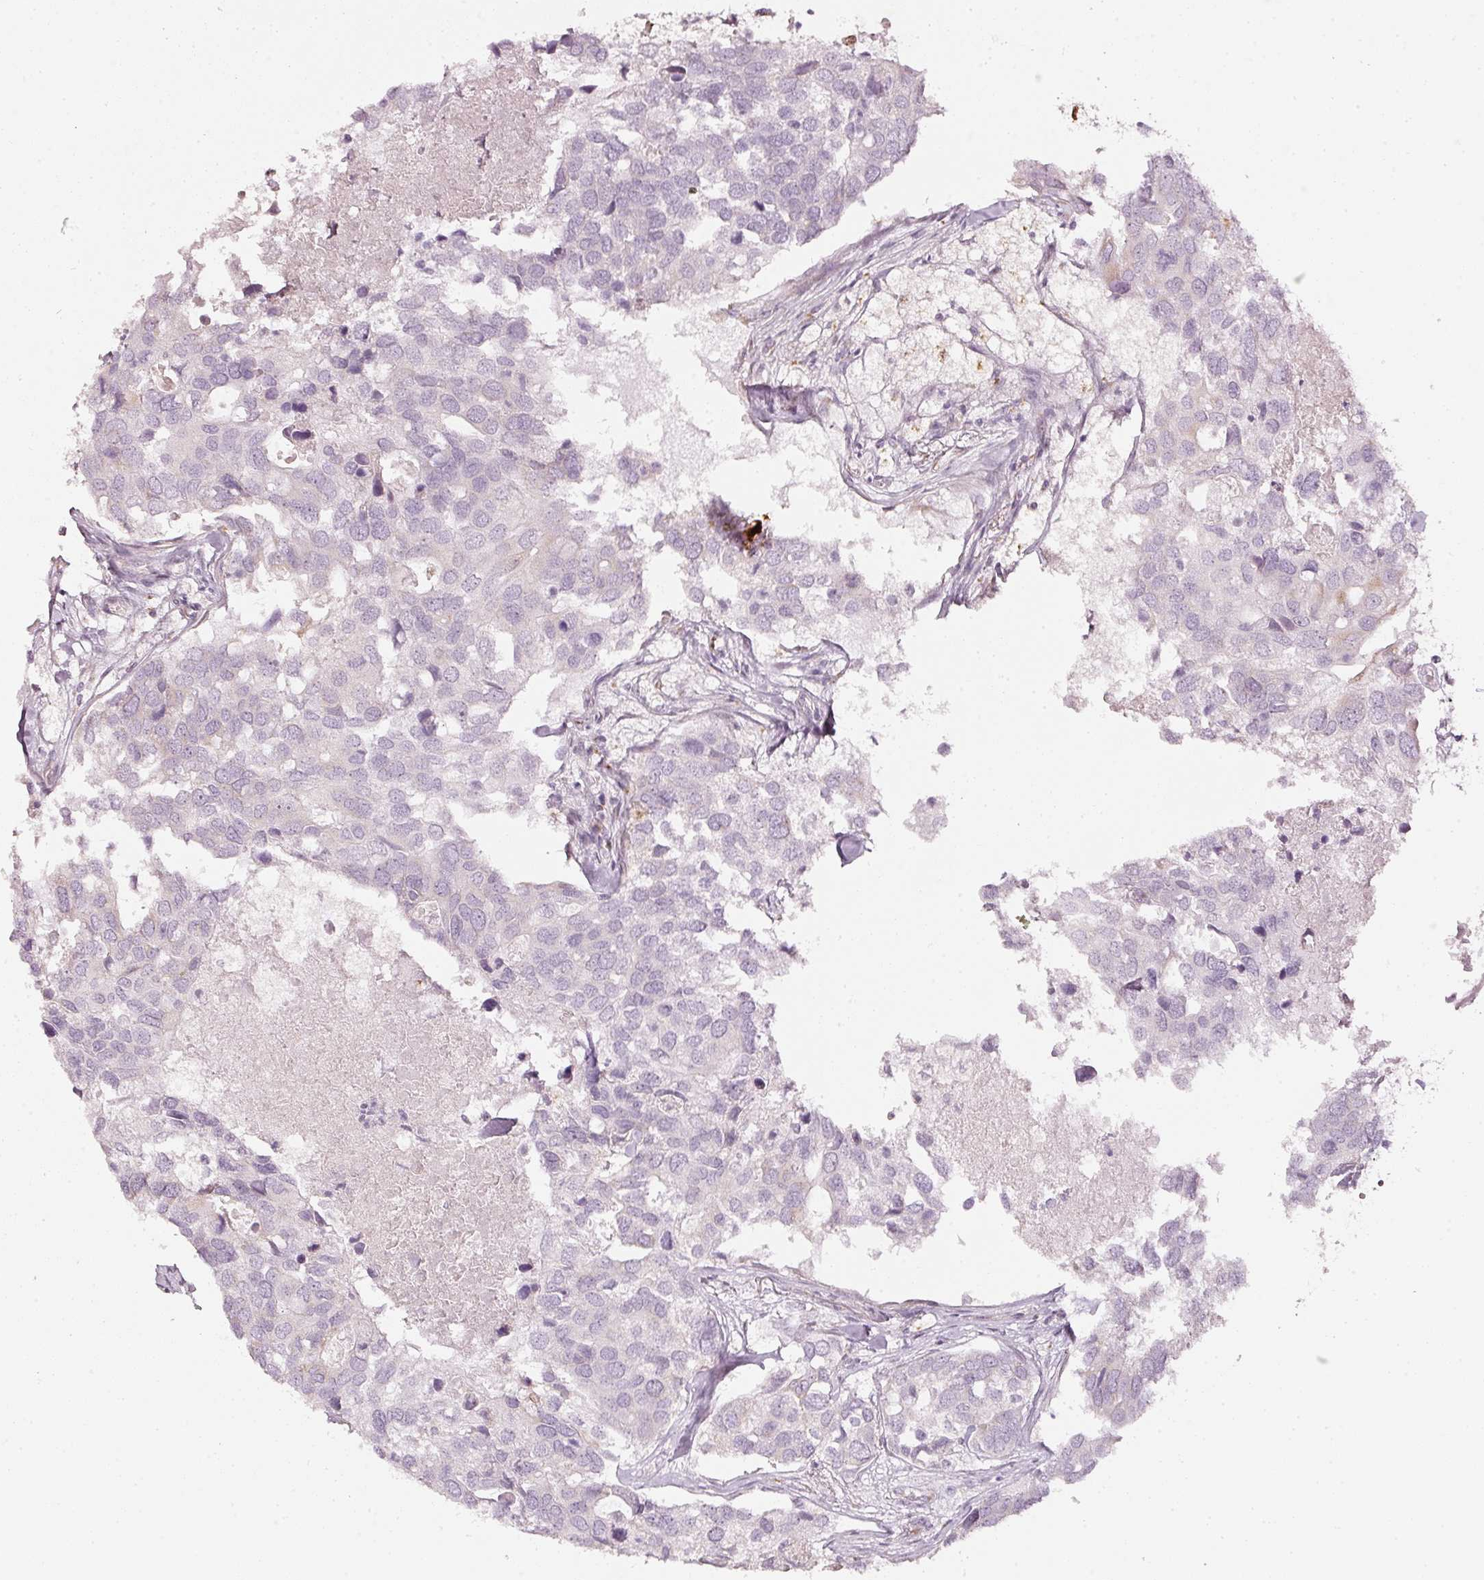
{"staining": {"intensity": "negative", "quantity": "none", "location": "none"}, "tissue": "breast cancer", "cell_type": "Tumor cells", "image_type": "cancer", "snomed": [{"axis": "morphology", "description": "Duct carcinoma"}, {"axis": "topography", "description": "Breast"}], "caption": "DAB immunohistochemical staining of breast cancer (invasive ductal carcinoma) demonstrates no significant positivity in tumor cells.", "gene": "SDF4", "patient": {"sex": "female", "age": 83}}